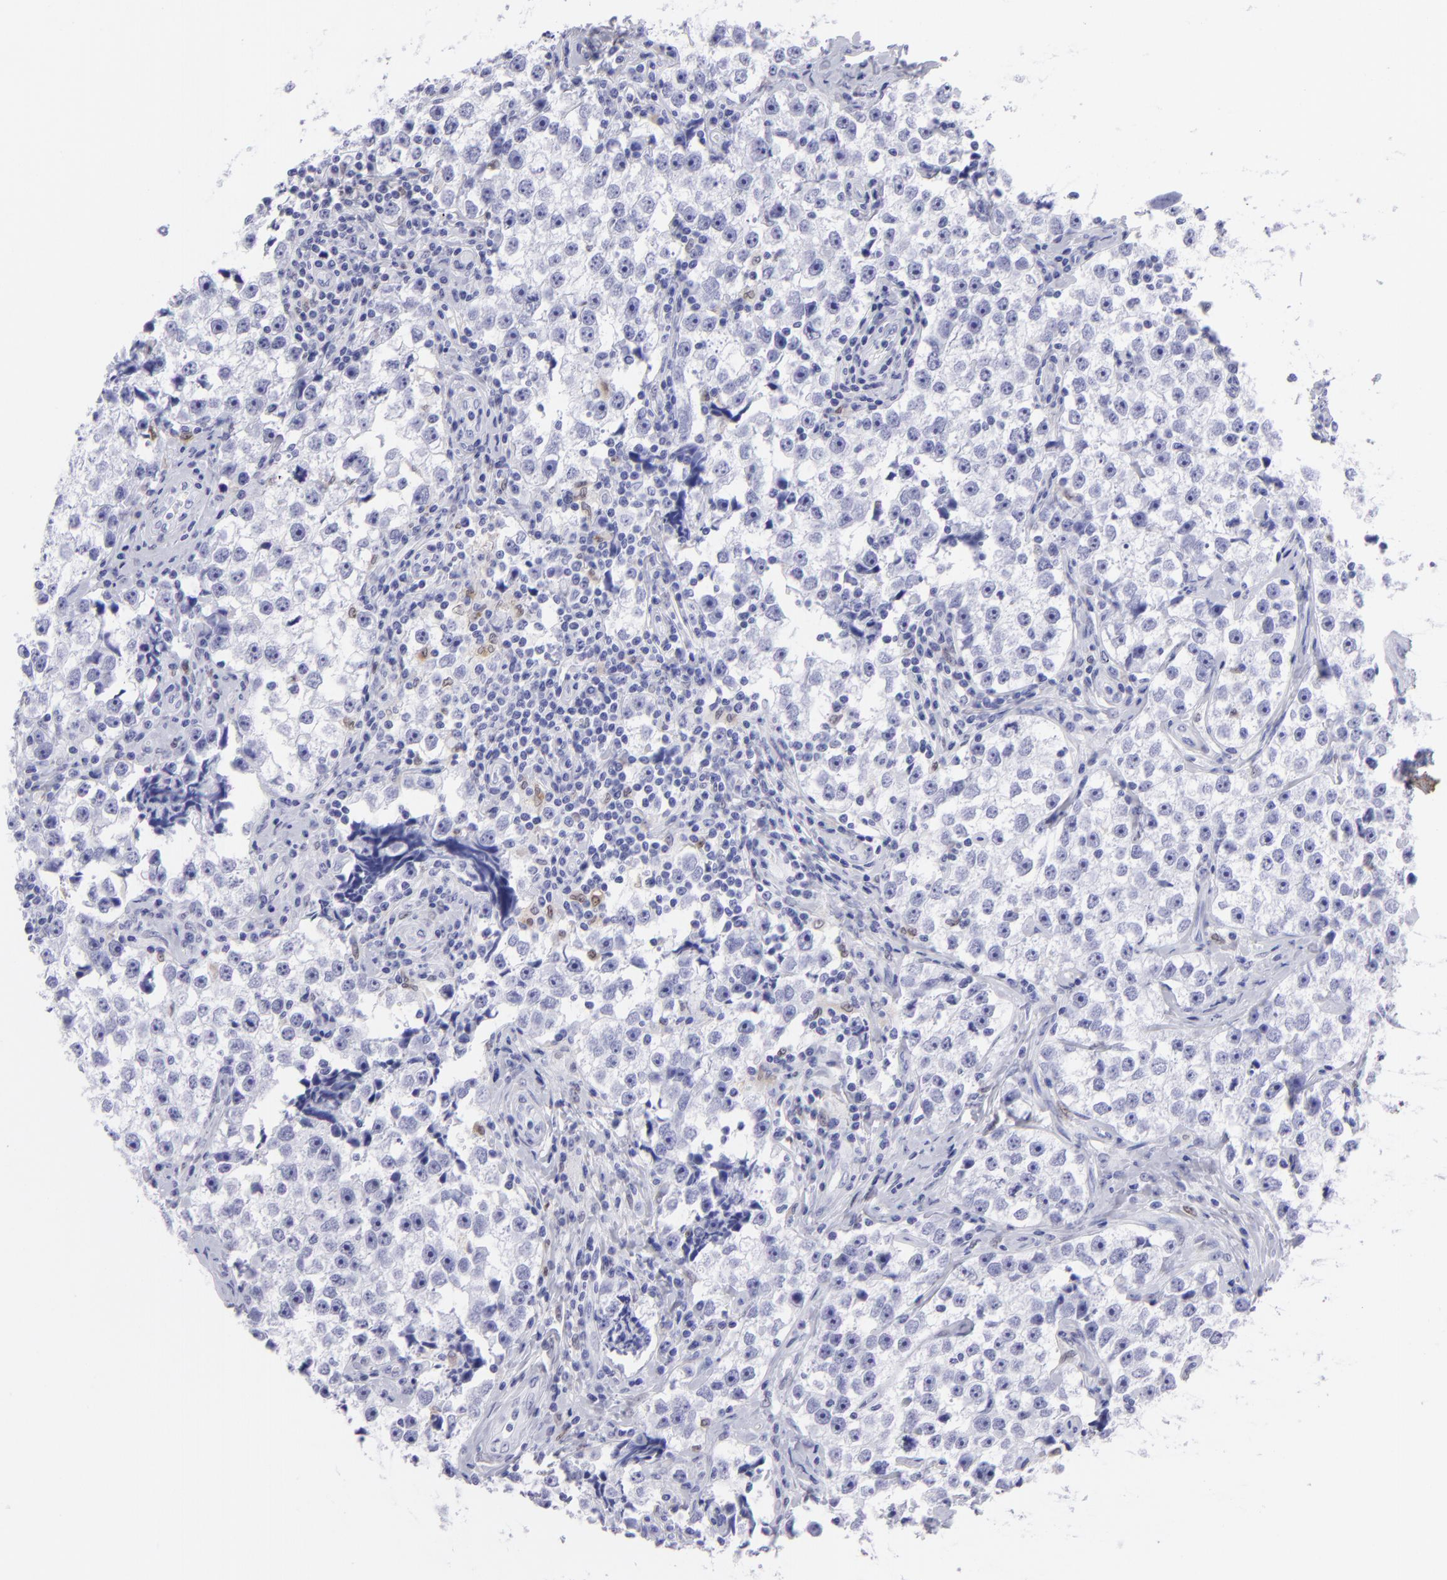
{"staining": {"intensity": "negative", "quantity": "none", "location": "none"}, "tissue": "testis cancer", "cell_type": "Tumor cells", "image_type": "cancer", "snomed": [{"axis": "morphology", "description": "Seminoma, NOS"}, {"axis": "topography", "description": "Testis"}], "caption": "Immunohistochemical staining of testis cancer (seminoma) exhibits no significant expression in tumor cells. The staining is performed using DAB brown chromogen with nuclei counter-stained in using hematoxylin.", "gene": "MITF", "patient": {"sex": "male", "age": 32}}